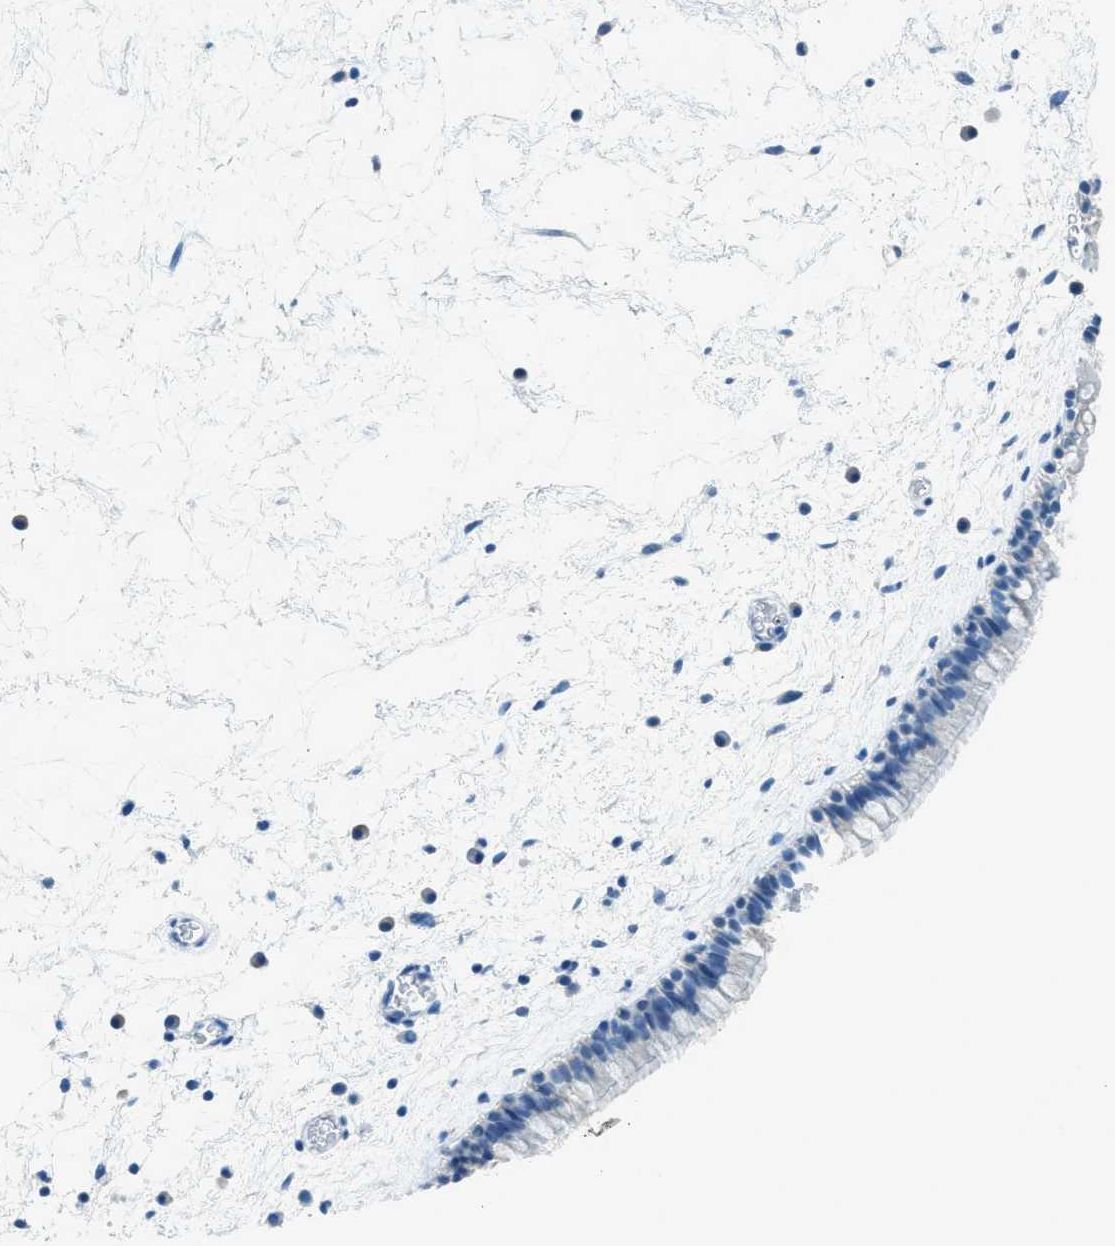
{"staining": {"intensity": "negative", "quantity": "none", "location": "none"}, "tissue": "nasopharynx", "cell_type": "Respiratory epithelial cells", "image_type": "normal", "snomed": [{"axis": "morphology", "description": "Normal tissue, NOS"}, {"axis": "morphology", "description": "Inflammation, NOS"}, {"axis": "topography", "description": "Nasopharynx"}], "caption": "Immunohistochemistry (IHC) histopathology image of unremarkable nasopharynx: nasopharynx stained with DAB displays no significant protein staining in respiratory epithelial cells. The staining is performed using DAB brown chromogen with nuclei counter-stained in using hematoxylin.", "gene": "ACAN", "patient": {"sex": "male", "age": 48}}